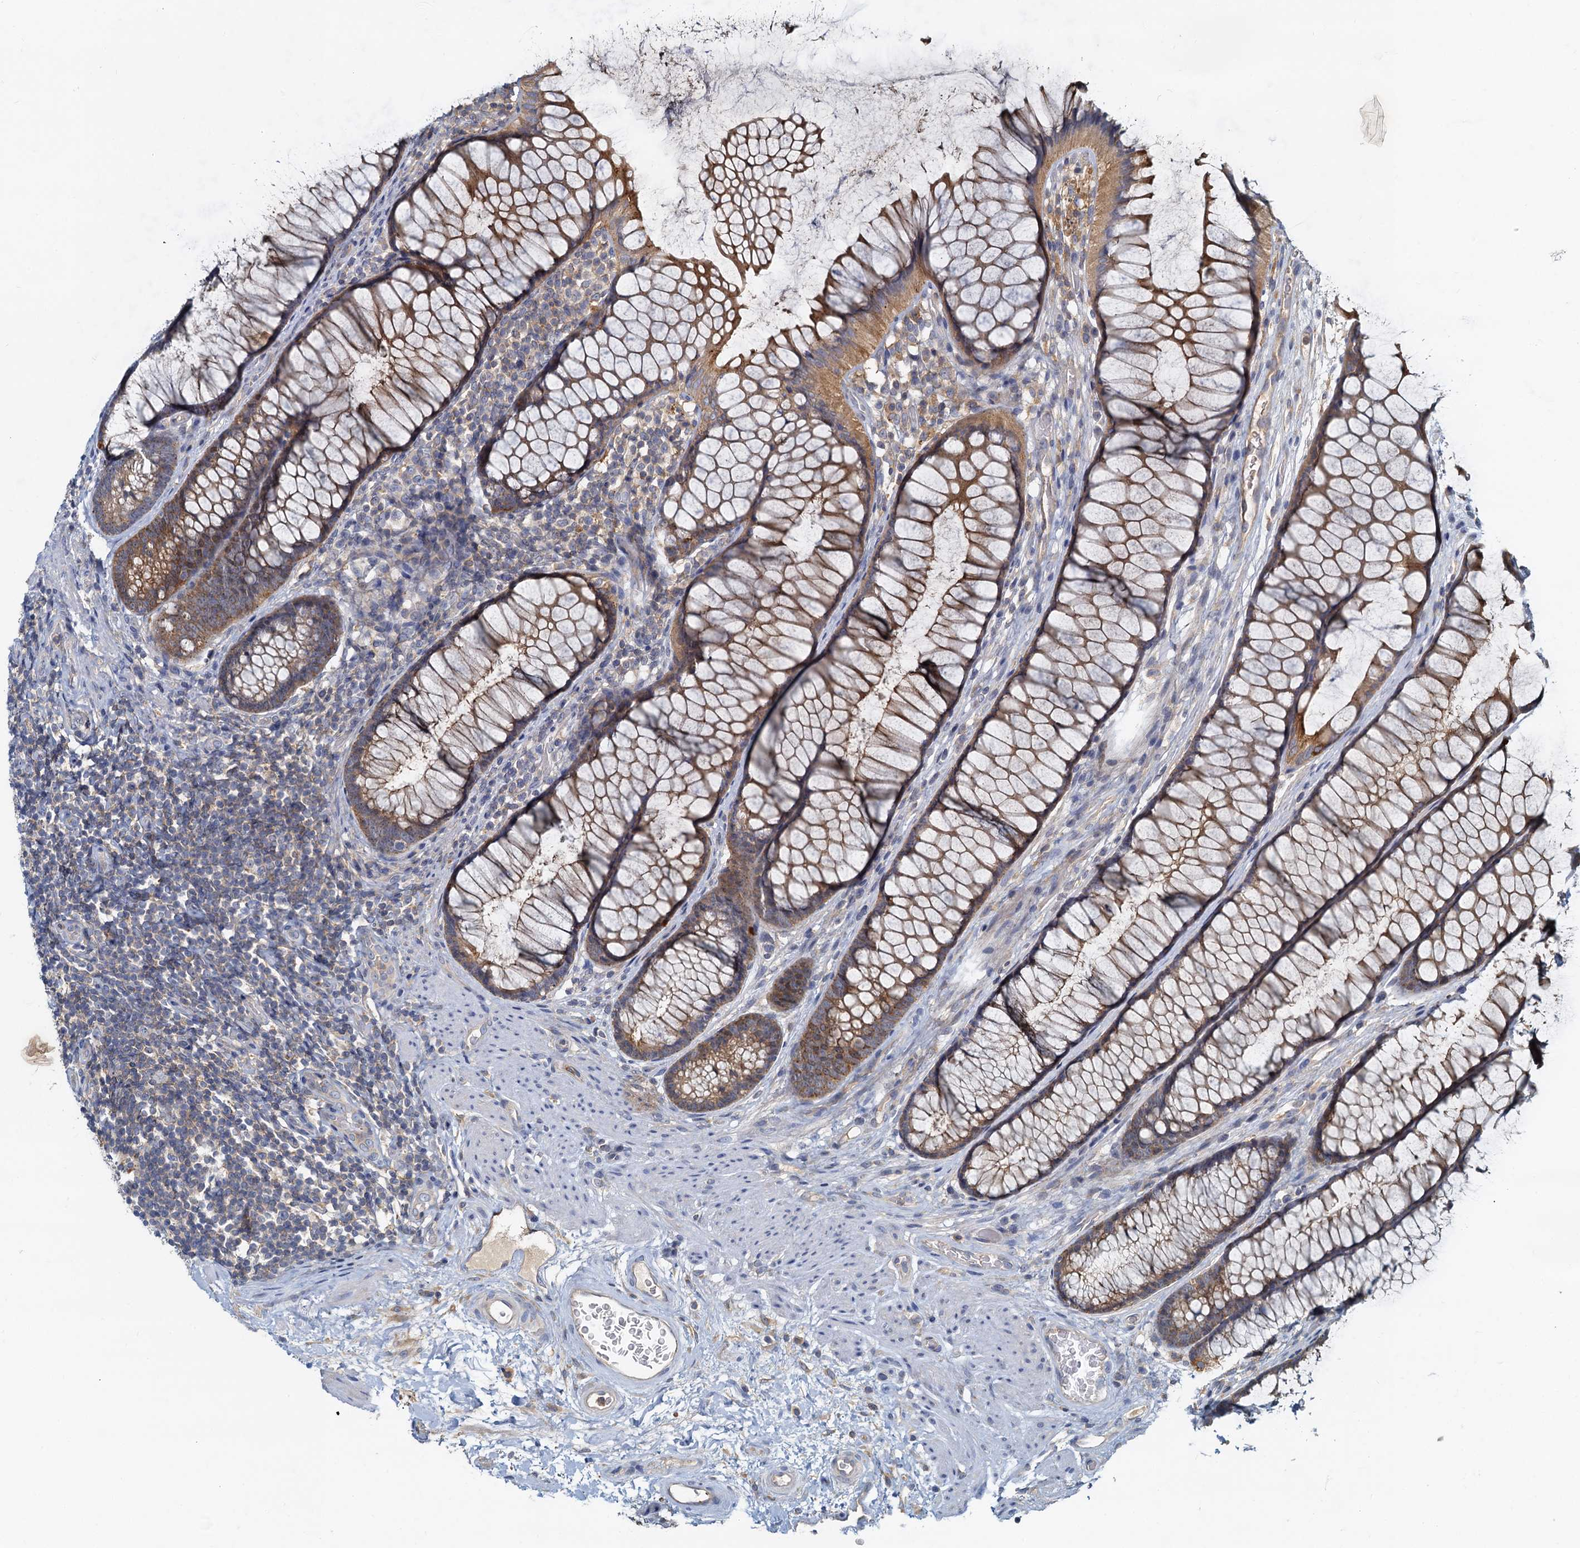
{"staining": {"intensity": "weak", "quantity": ">75%", "location": "cytoplasmic/membranous"}, "tissue": "colon", "cell_type": "Endothelial cells", "image_type": "normal", "snomed": [{"axis": "morphology", "description": "Normal tissue, NOS"}, {"axis": "topography", "description": "Colon"}], "caption": "The photomicrograph displays immunohistochemical staining of unremarkable colon. There is weak cytoplasmic/membranous expression is identified in approximately >75% of endothelial cells.", "gene": "TOLLIP", "patient": {"sex": "female", "age": 82}}